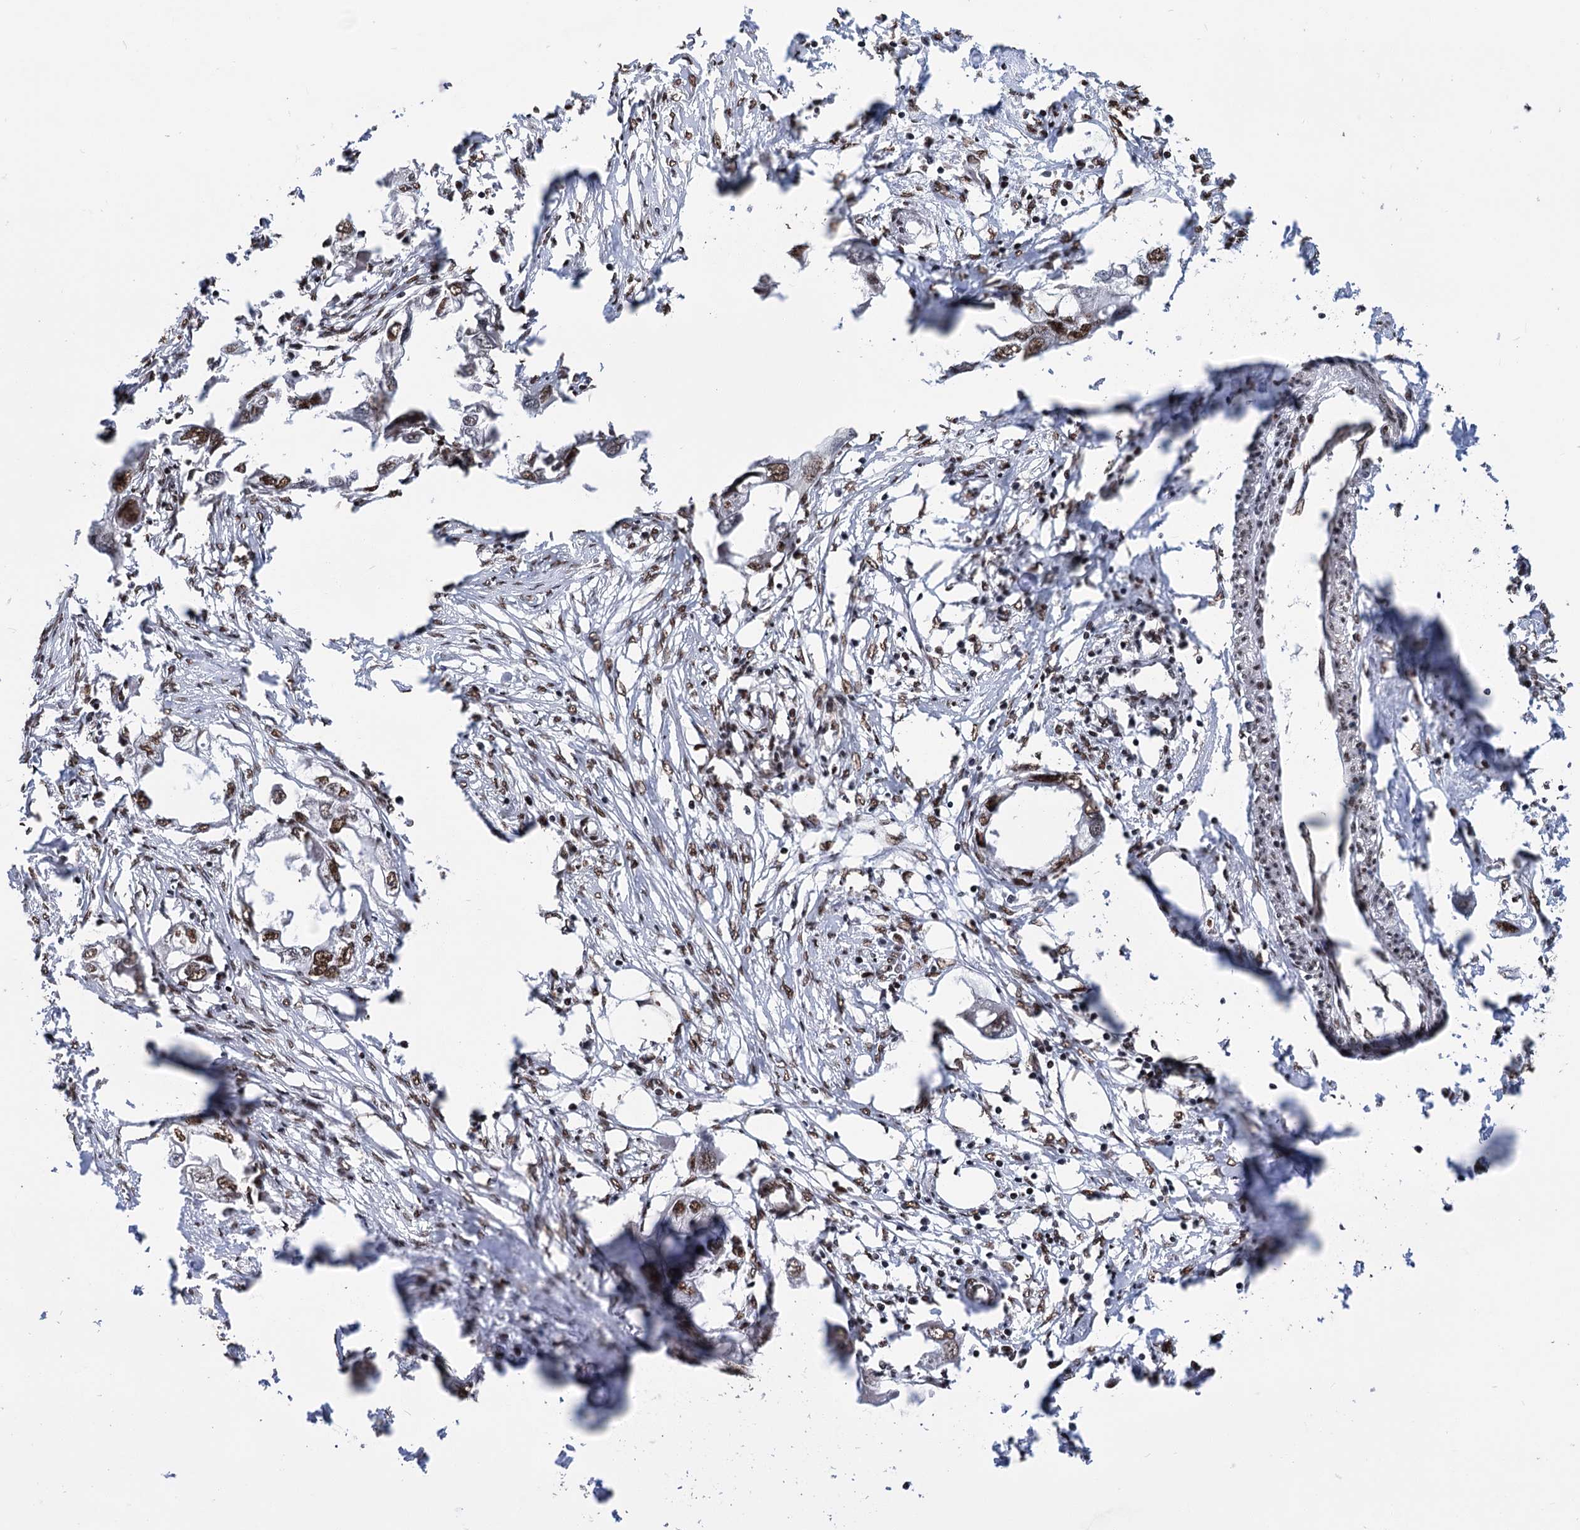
{"staining": {"intensity": "moderate", "quantity": ">75%", "location": "nuclear"}, "tissue": "endometrial cancer", "cell_type": "Tumor cells", "image_type": "cancer", "snomed": [{"axis": "morphology", "description": "Adenocarcinoma, NOS"}, {"axis": "morphology", "description": "Adenocarcinoma, metastatic, NOS"}, {"axis": "topography", "description": "Adipose tissue"}, {"axis": "topography", "description": "Endometrium"}], "caption": "IHC photomicrograph of endometrial adenocarcinoma stained for a protein (brown), which shows medium levels of moderate nuclear staining in about >75% of tumor cells.", "gene": "MAML1", "patient": {"sex": "female", "age": 67}}